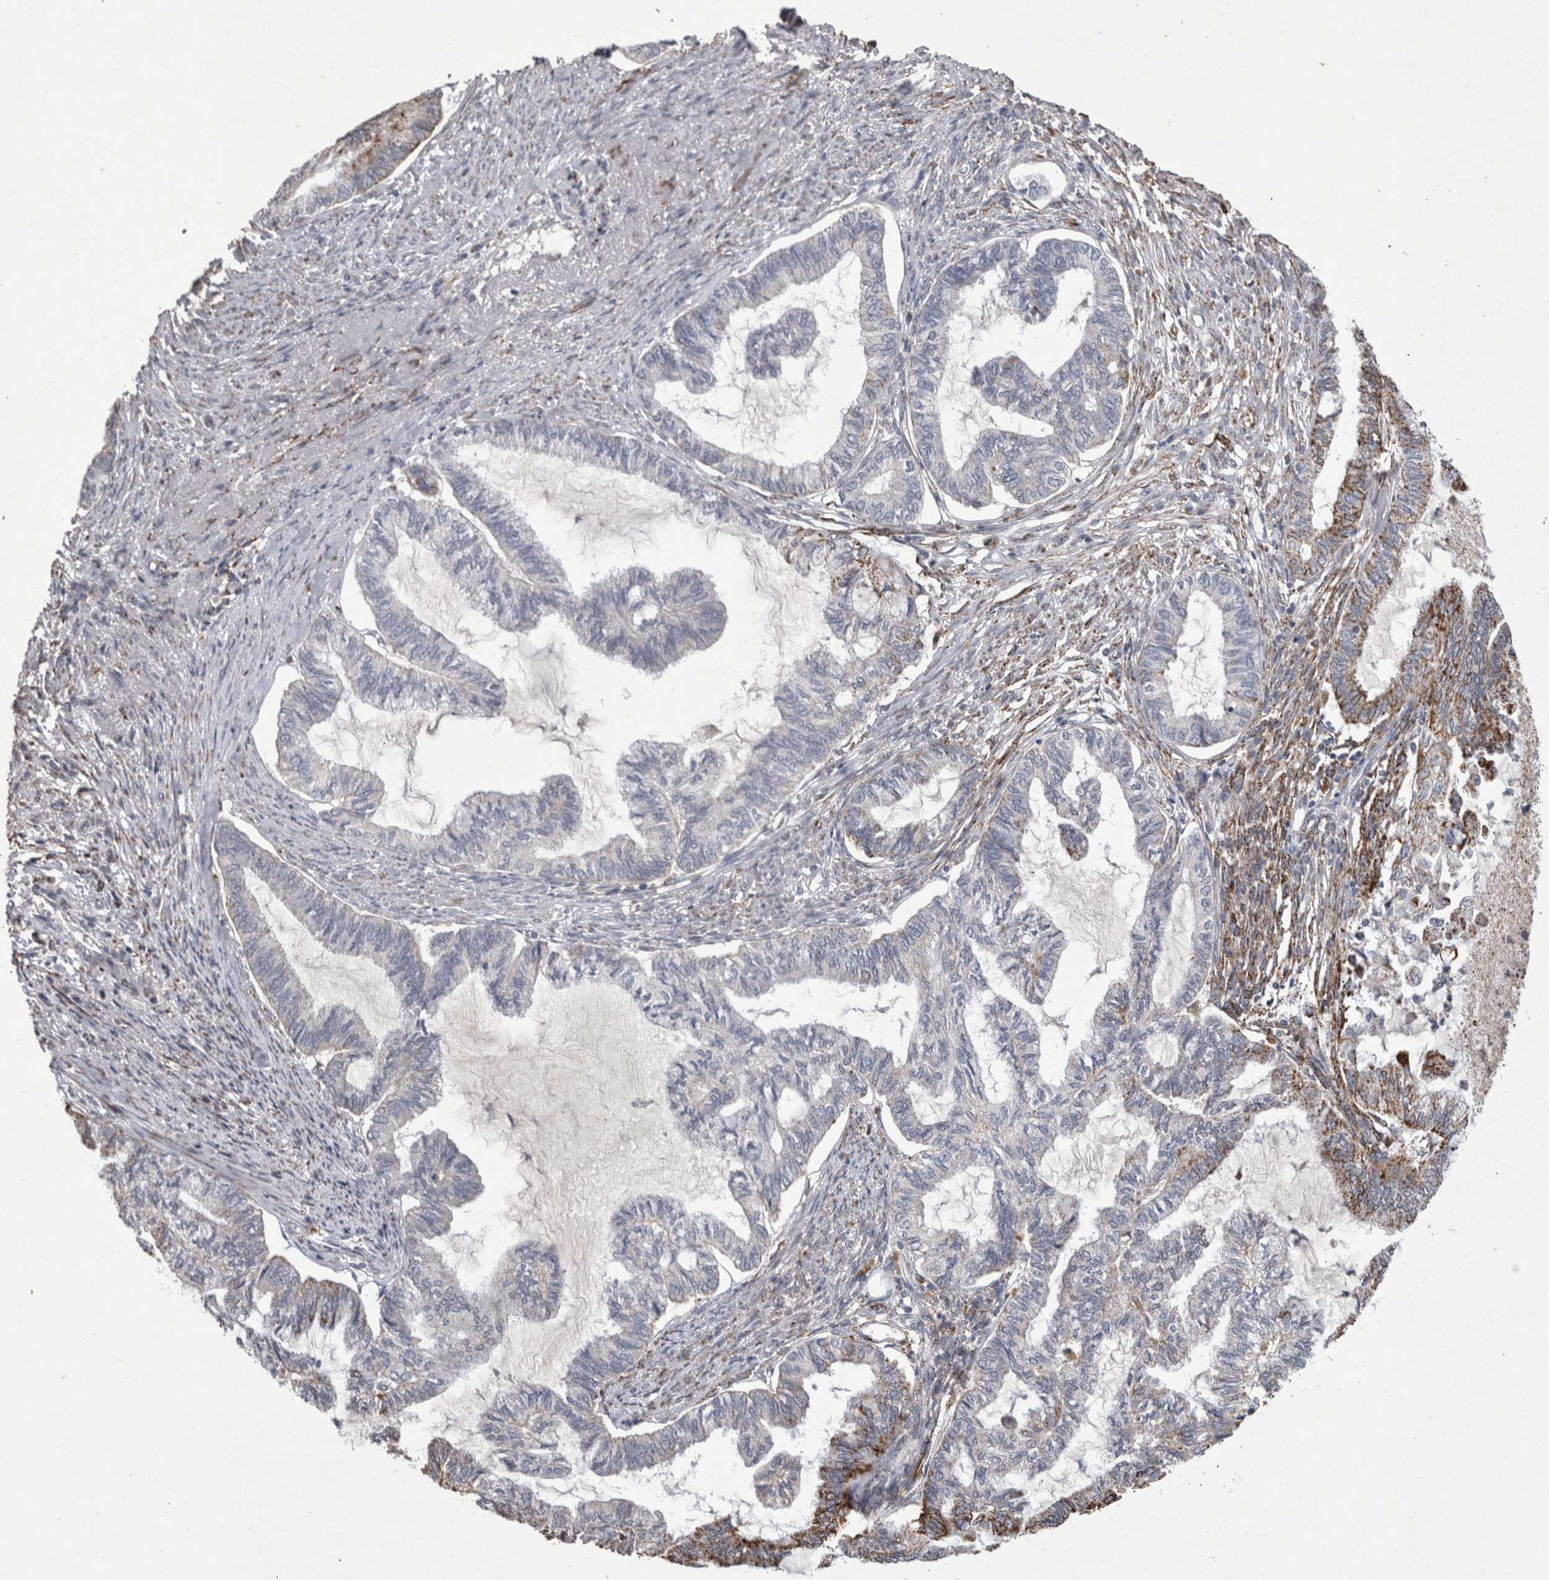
{"staining": {"intensity": "strong", "quantity": "<25%", "location": "cytoplasmic/membranous"}, "tissue": "endometrial cancer", "cell_type": "Tumor cells", "image_type": "cancer", "snomed": [{"axis": "morphology", "description": "Adenocarcinoma, NOS"}, {"axis": "topography", "description": "Endometrium"}], "caption": "High-magnification brightfield microscopy of endometrial cancer stained with DAB (brown) and counterstained with hematoxylin (blue). tumor cells exhibit strong cytoplasmic/membranous expression is present in approximately<25% of cells.", "gene": "DKK3", "patient": {"sex": "female", "age": 86}}